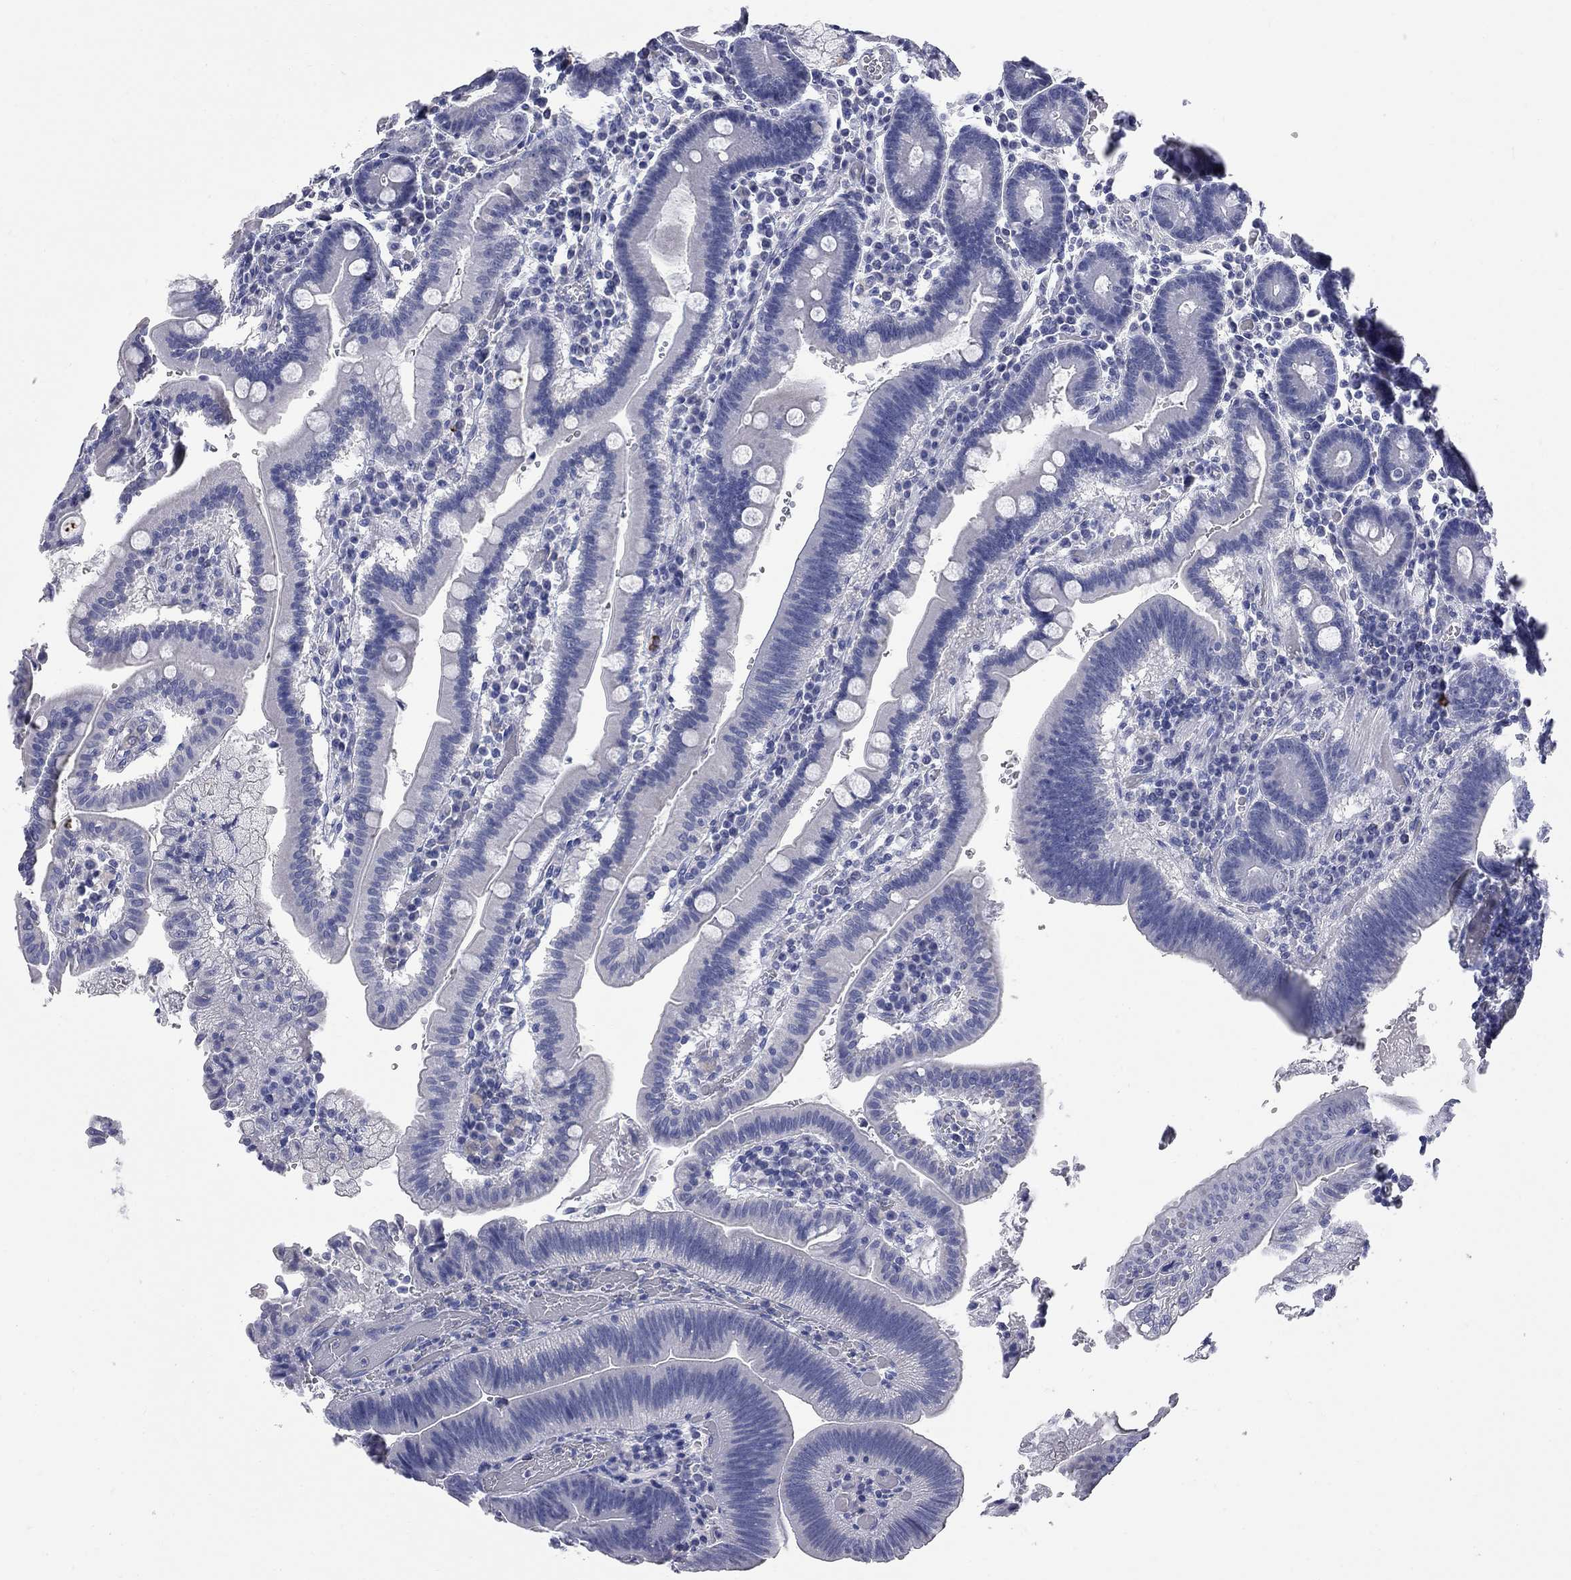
{"staining": {"intensity": "negative", "quantity": "none", "location": "none"}, "tissue": "duodenum", "cell_type": "Glandular cells", "image_type": "normal", "snomed": [{"axis": "morphology", "description": "Normal tissue, NOS"}, {"axis": "topography", "description": "Duodenum"}], "caption": "IHC photomicrograph of unremarkable duodenum: duodenum stained with DAB exhibits no significant protein expression in glandular cells. Nuclei are stained in blue.", "gene": "FAM221B", "patient": {"sex": "female", "age": 62}}